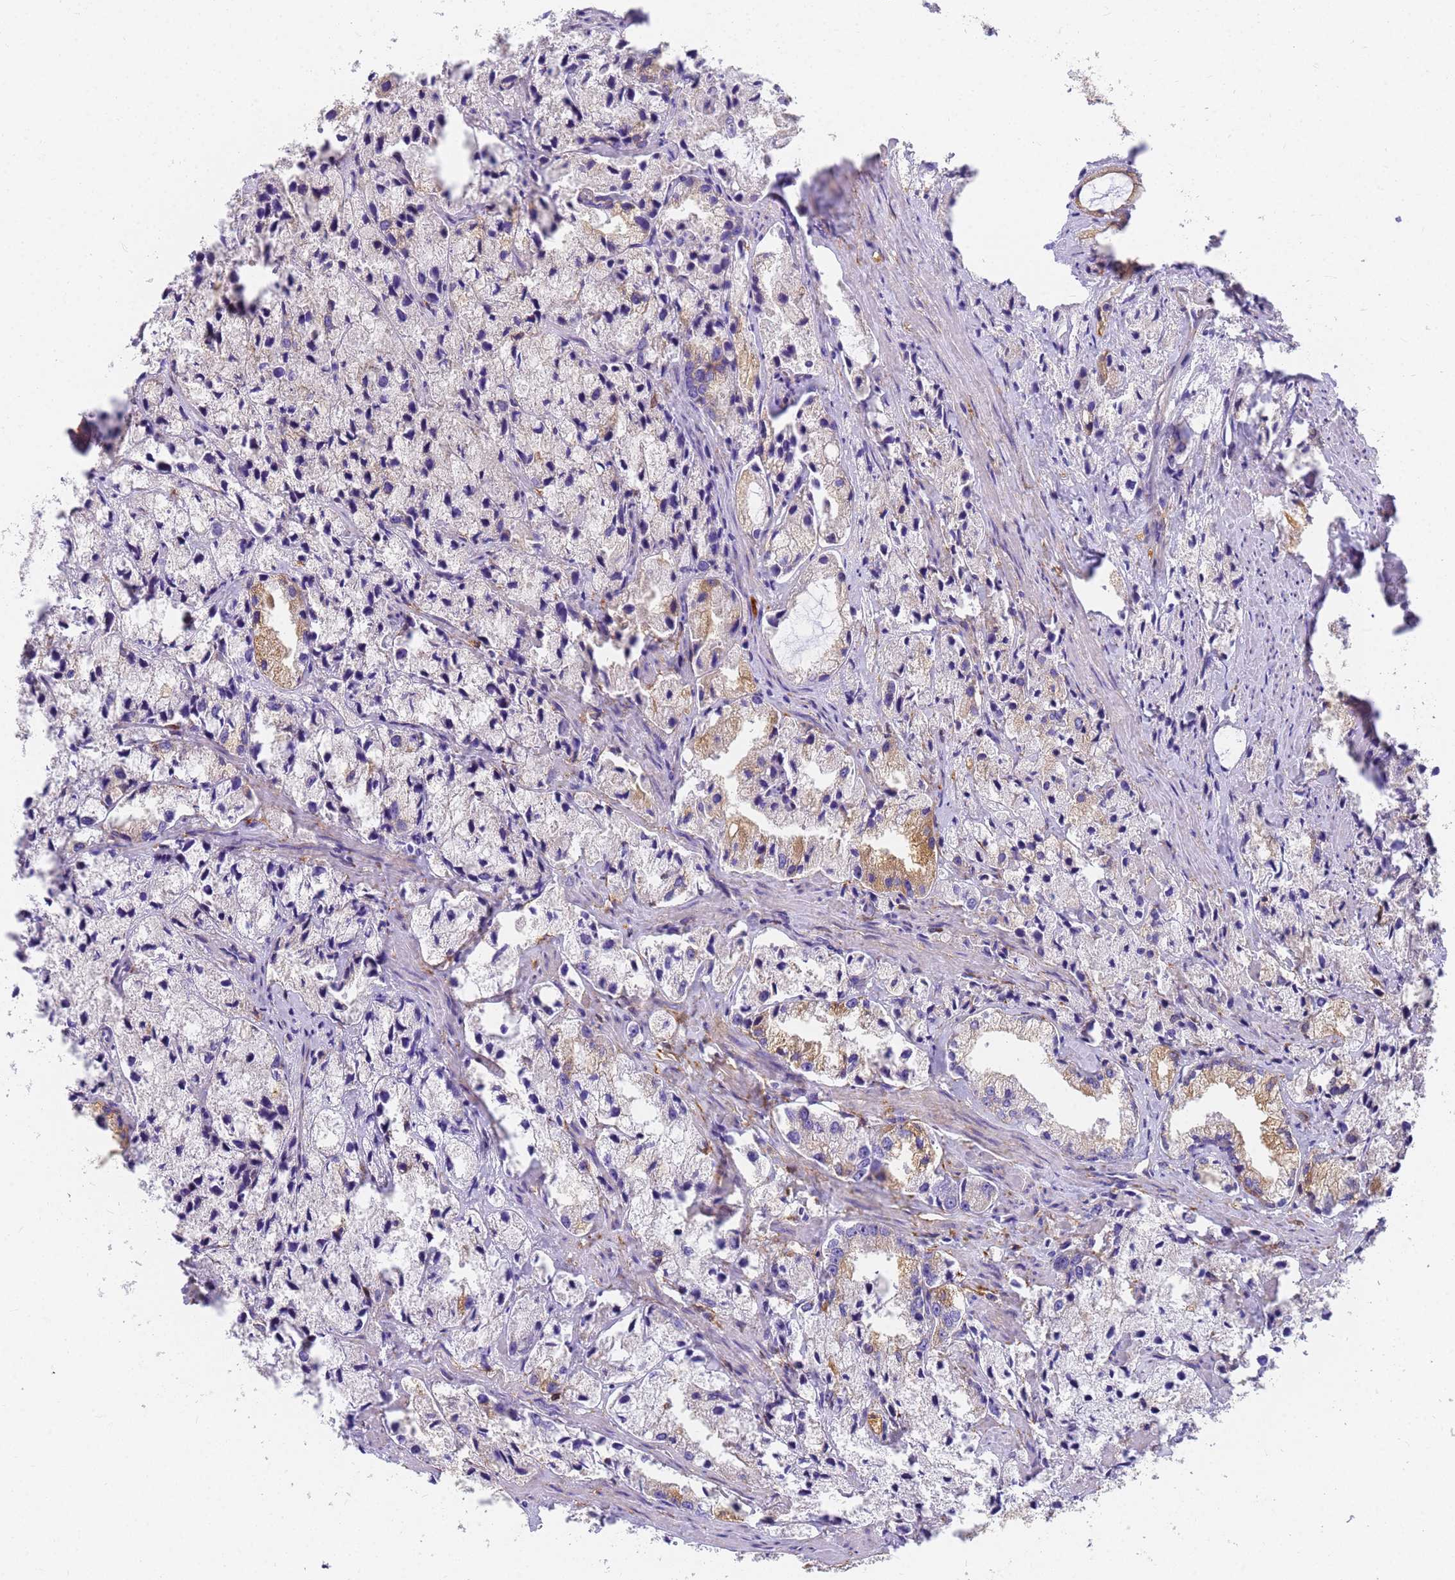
{"staining": {"intensity": "weak", "quantity": "25%-75%", "location": "cytoplasmic/membranous"}, "tissue": "prostate cancer", "cell_type": "Tumor cells", "image_type": "cancer", "snomed": [{"axis": "morphology", "description": "Adenocarcinoma, High grade"}, {"axis": "topography", "description": "Prostate"}], "caption": "Adenocarcinoma (high-grade) (prostate) stained for a protein reveals weak cytoplasmic/membranous positivity in tumor cells.", "gene": "MVB12A", "patient": {"sex": "male", "age": 66}}